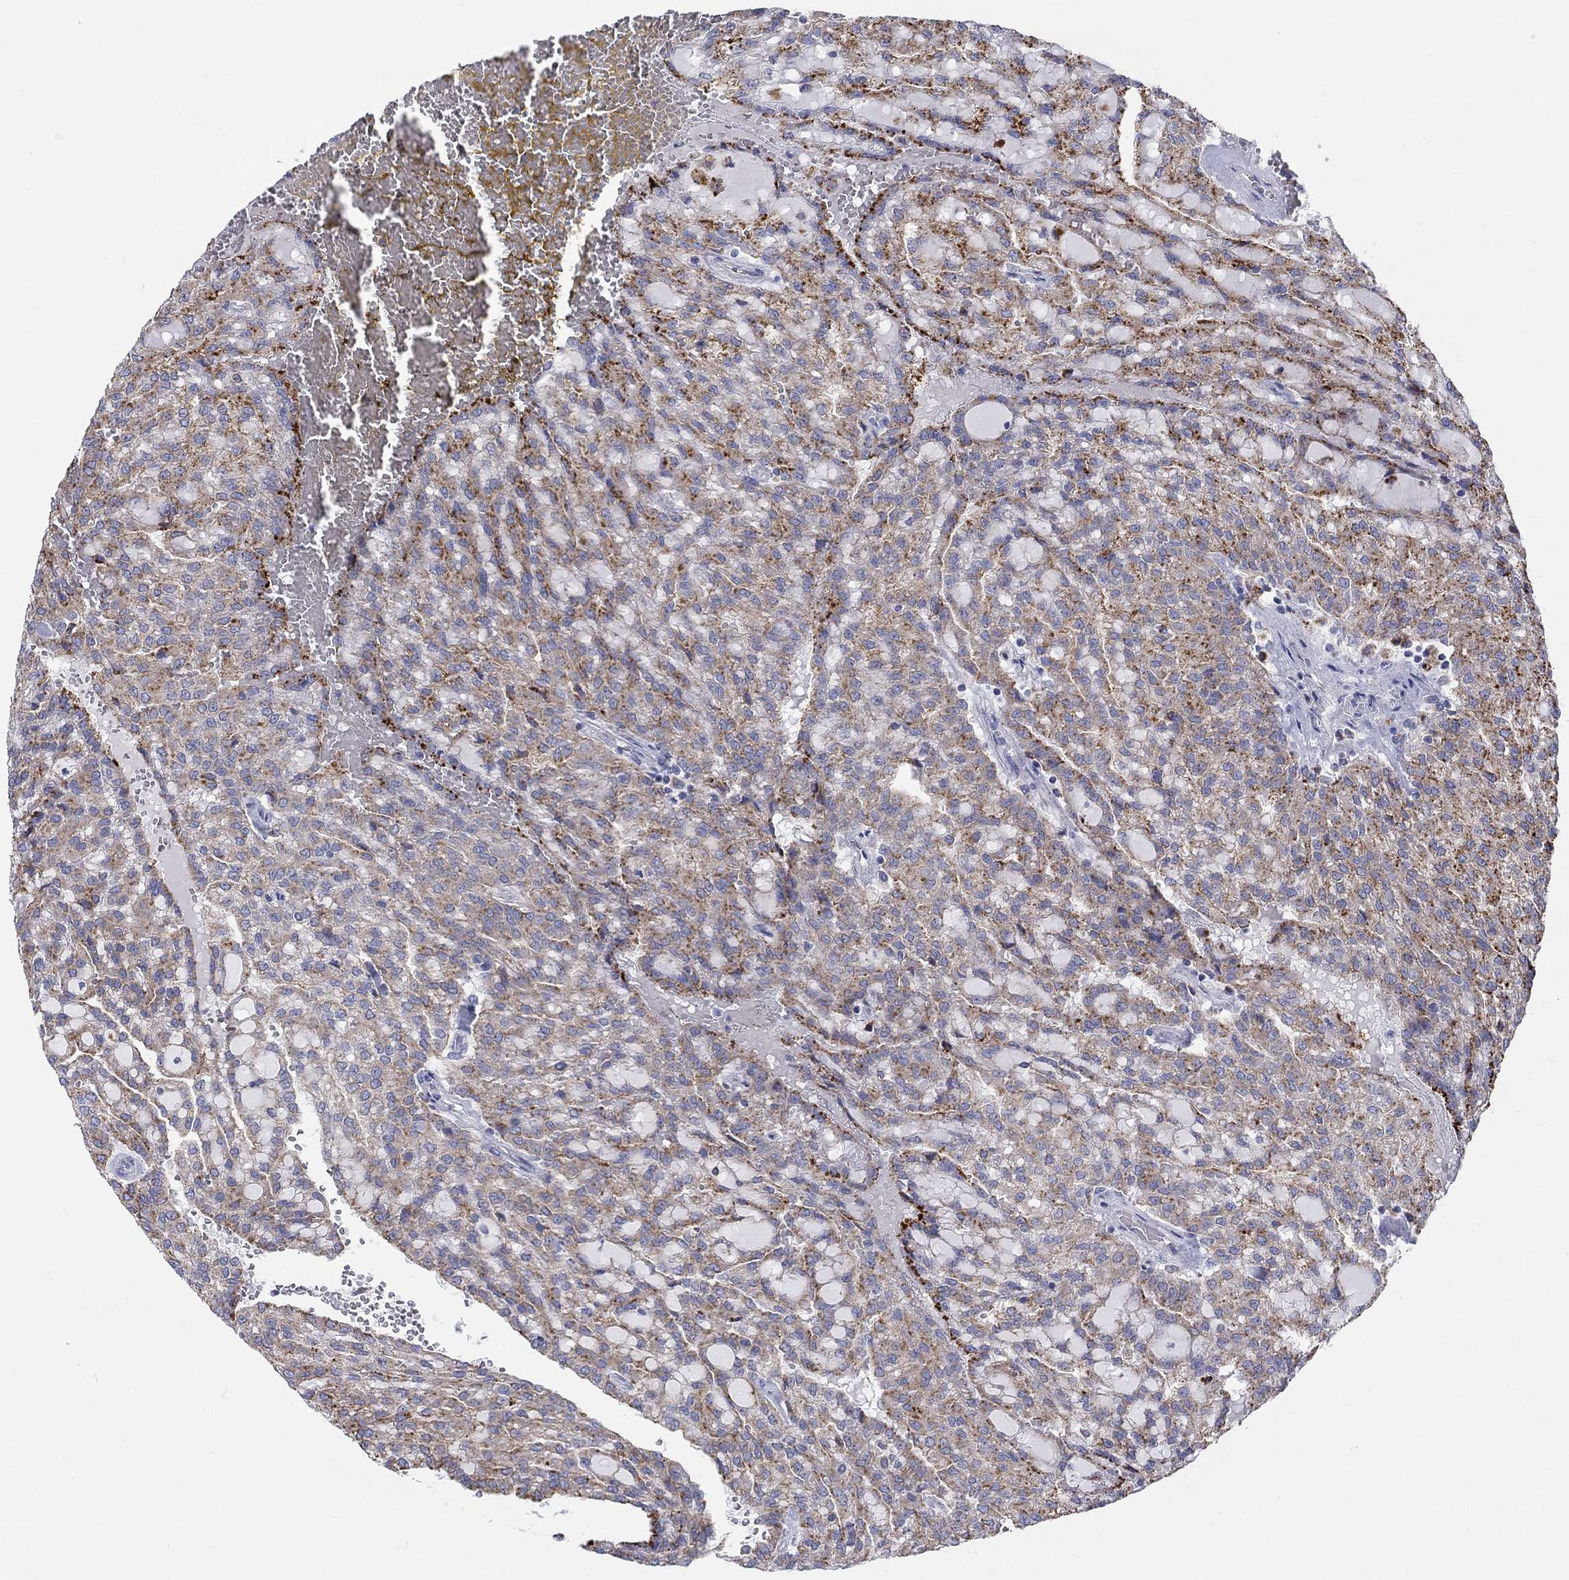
{"staining": {"intensity": "moderate", "quantity": ">75%", "location": "cytoplasmic/membranous"}, "tissue": "renal cancer", "cell_type": "Tumor cells", "image_type": "cancer", "snomed": [{"axis": "morphology", "description": "Adenocarcinoma, NOS"}, {"axis": "topography", "description": "Kidney"}], "caption": "Immunohistochemistry (IHC) (DAB) staining of human renal cancer (adenocarcinoma) reveals moderate cytoplasmic/membranous protein expression in about >75% of tumor cells.", "gene": "BCO2", "patient": {"sex": "male", "age": 63}}